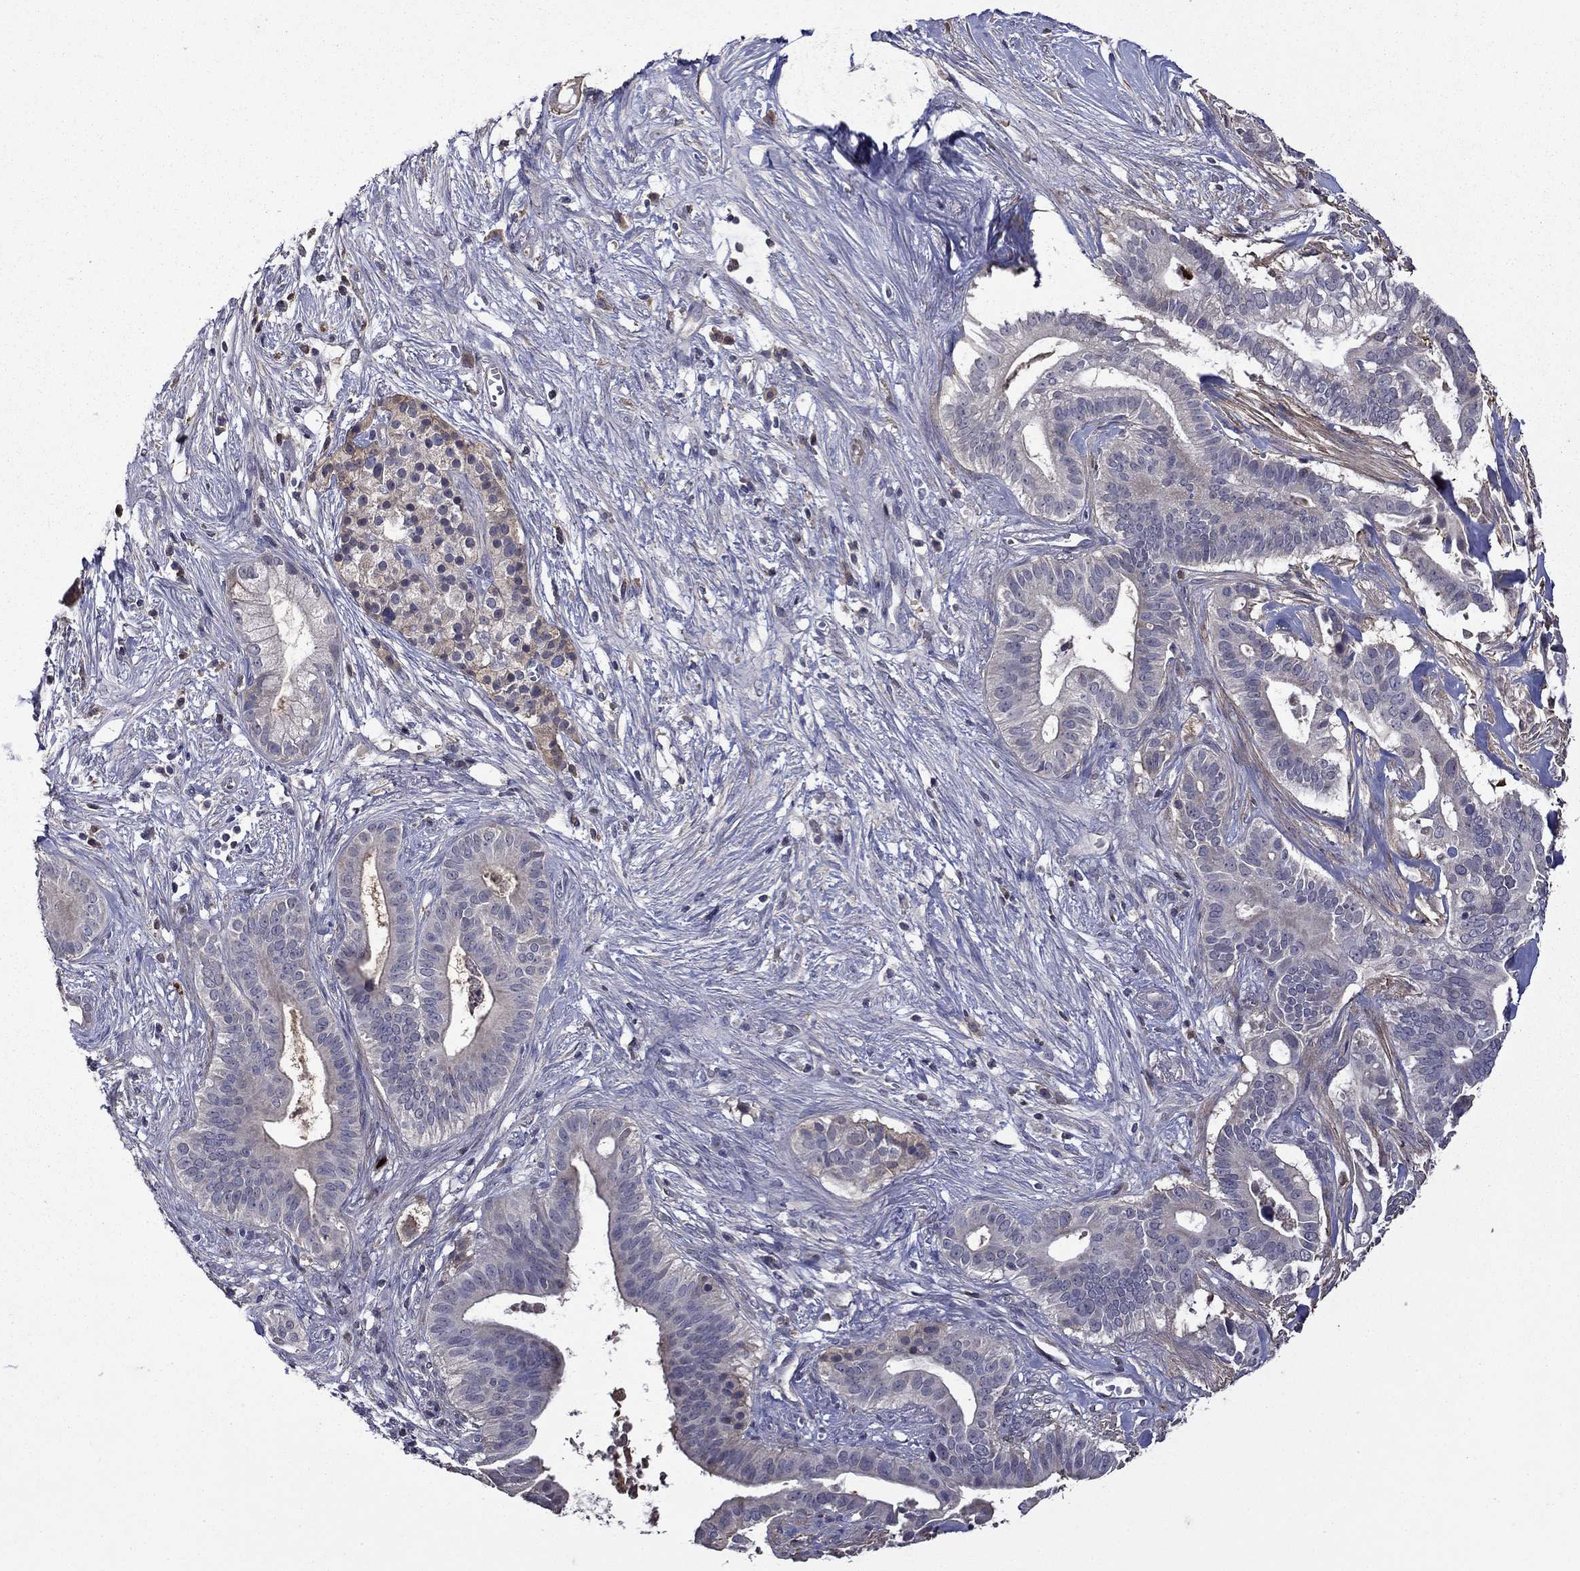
{"staining": {"intensity": "negative", "quantity": "none", "location": "none"}, "tissue": "pancreatic cancer", "cell_type": "Tumor cells", "image_type": "cancer", "snomed": [{"axis": "morphology", "description": "Adenocarcinoma, NOS"}, {"axis": "topography", "description": "Pancreas"}], "caption": "High power microscopy micrograph of an immunohistochemistry (IHC) micrograph of adenocarcinoma (pancreatic), revealing no significant staining in tumor cells.", "gene": "SATB1", "patient": {"sex": "male", "age": 61}}